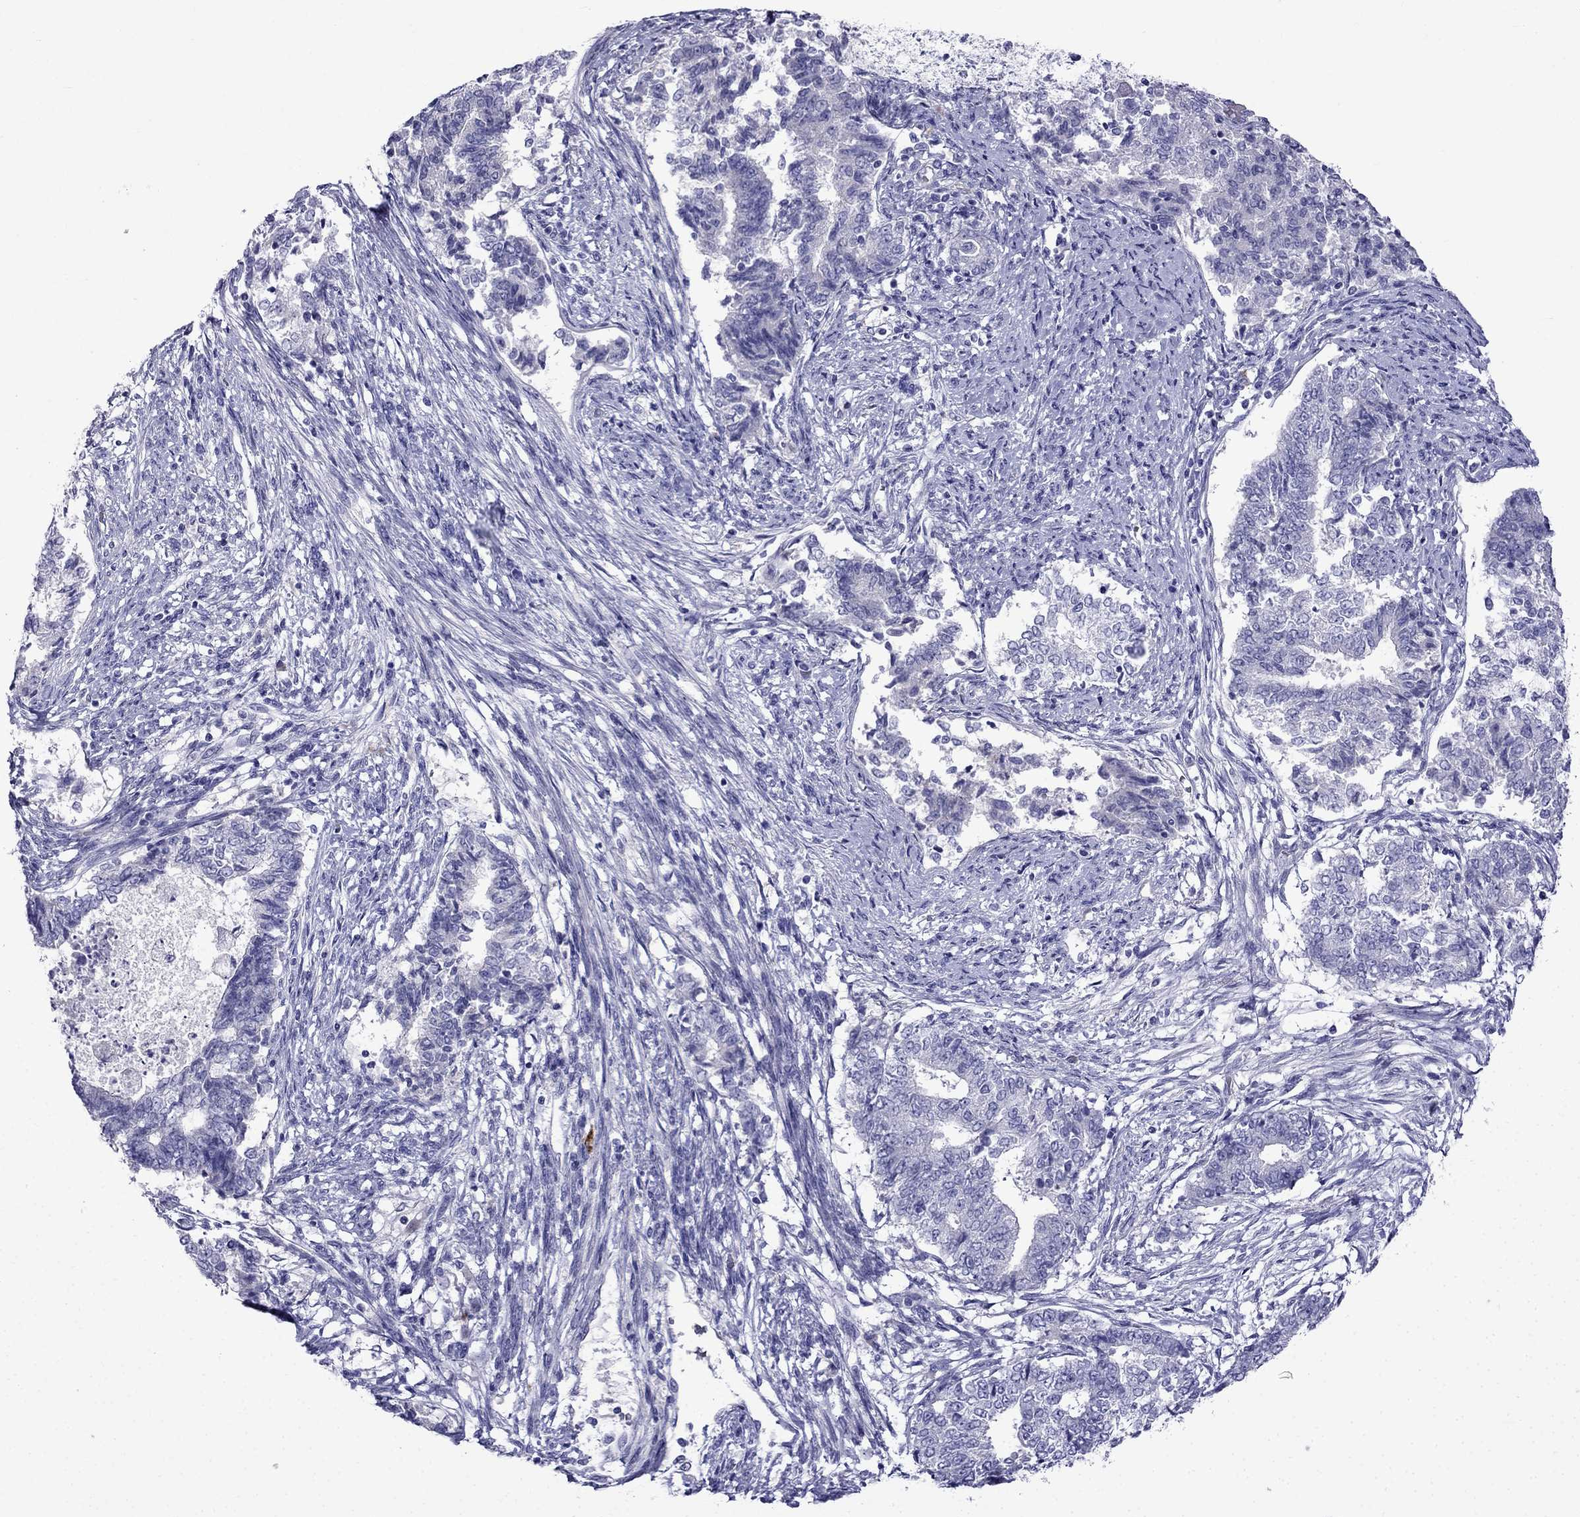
{"staining": {"intensity": "negative", "quantity": "none", "location": "none"}, "tissue": "endometrial cancer", "cell_type": "Tumor cells", "image_type": "cancer", "snomed": [{"axis": "morphology", "description": "Adenocarcinoma, NOS"}, {"axis": "topography", "description": "Endometrium"}], "caption": "Tumor cells are negative for protein expression in human adenocarcinoma (endometrial).", "gene": "PATE1", "patient": {"sex": "female", "age": 65}}